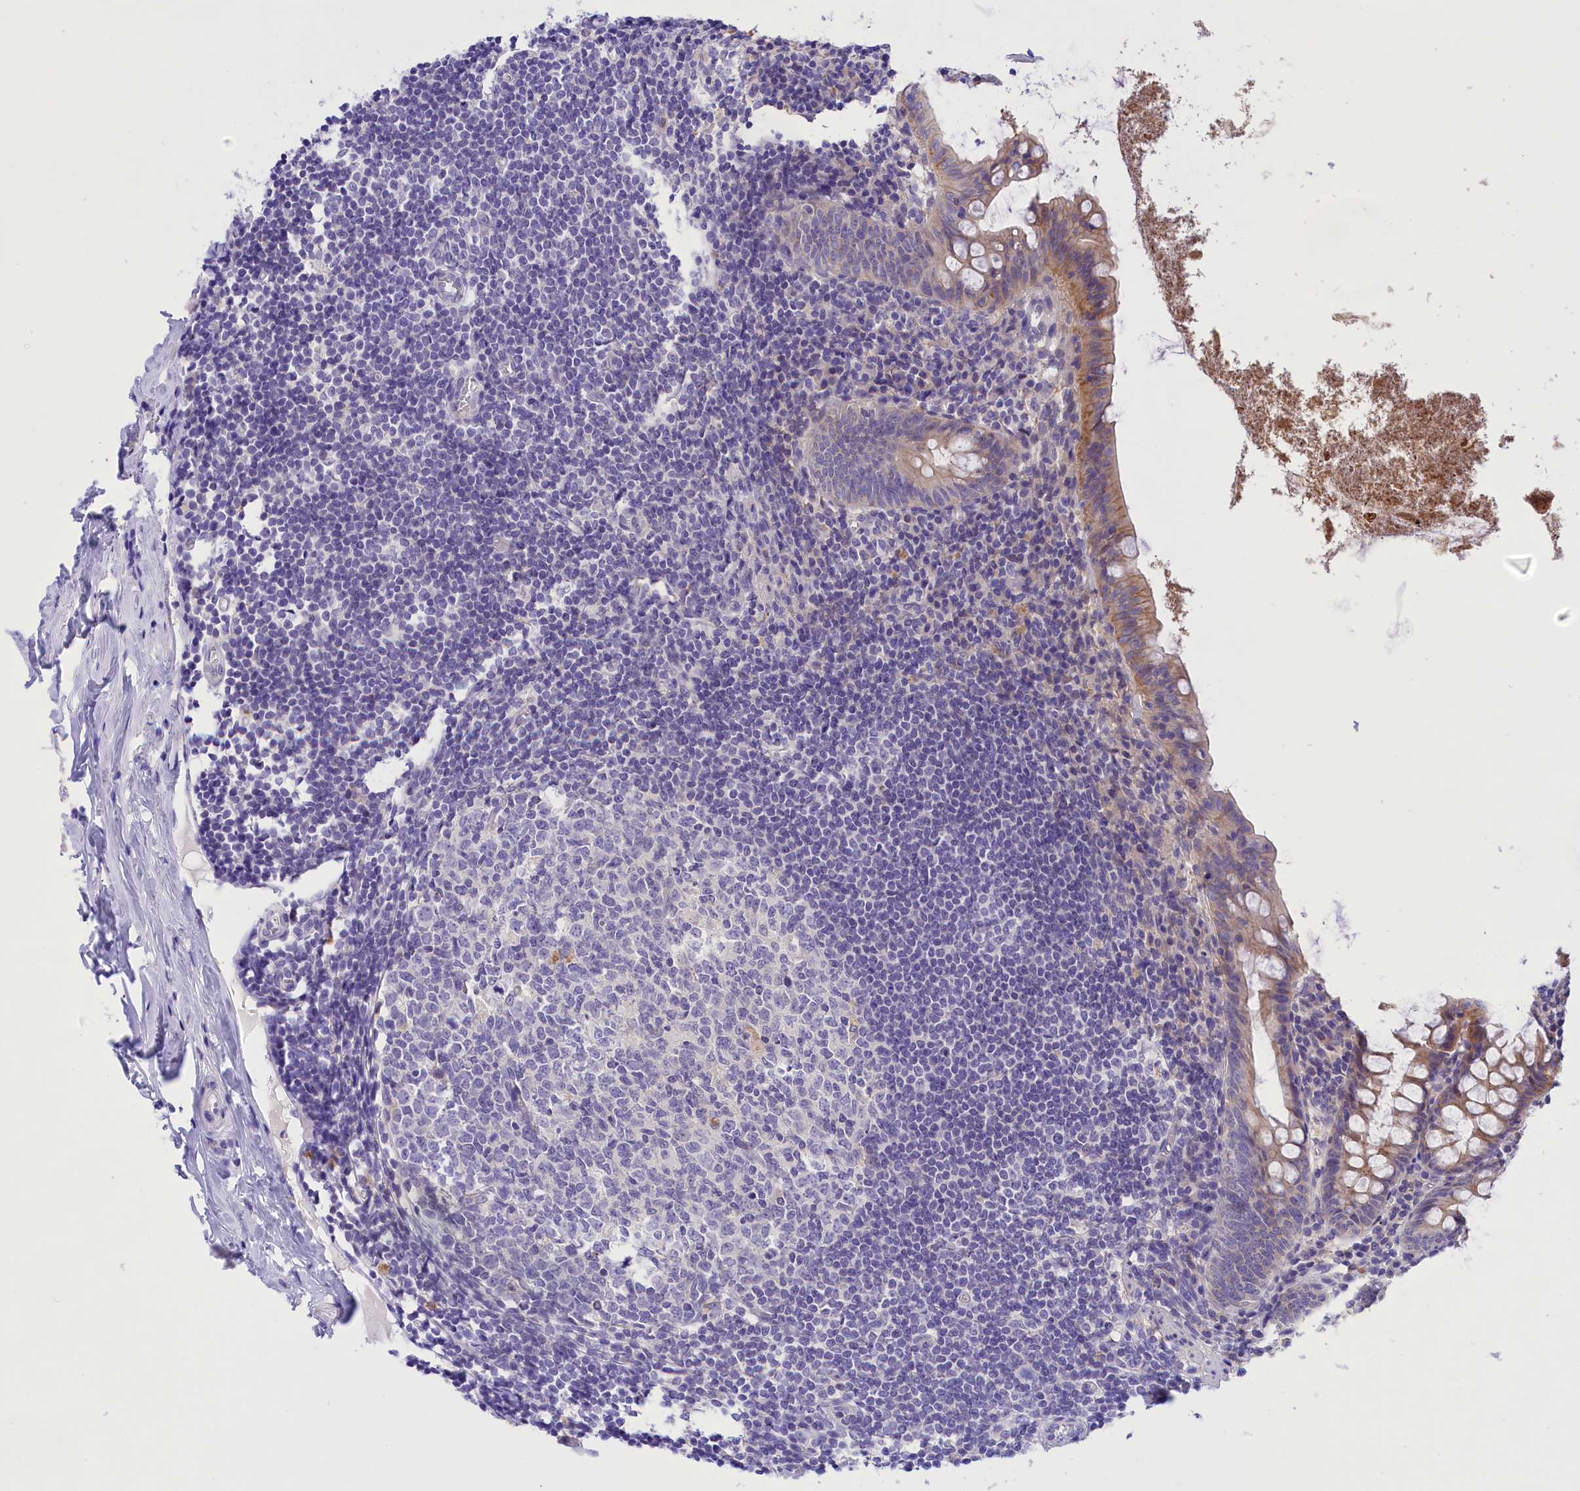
{"staining": {"intensity": "moderate", "quantity": ">75%", "location": "cytoplasmic/membranous"}, "tissue": "appendix", "cell_type": "Glandular cells", "image_type": "normal", "snomed": [{"axis": "morphology", "description": "Normal tissue, NOS"}, {"axis": "topography", "description": "Appendix"}], "caption": "Immunohistochemistry image of unremarkable appendix: human appendix stained using immunohistochemistry shows medium levels of moderate protein expression localized specifically in the cytoplasmic/membranous of glandular cells, appearing as a cytoplasmic/membranous brown color.", "gene": "COL6A5", "patient": {"sex": "female", "age": 51}}